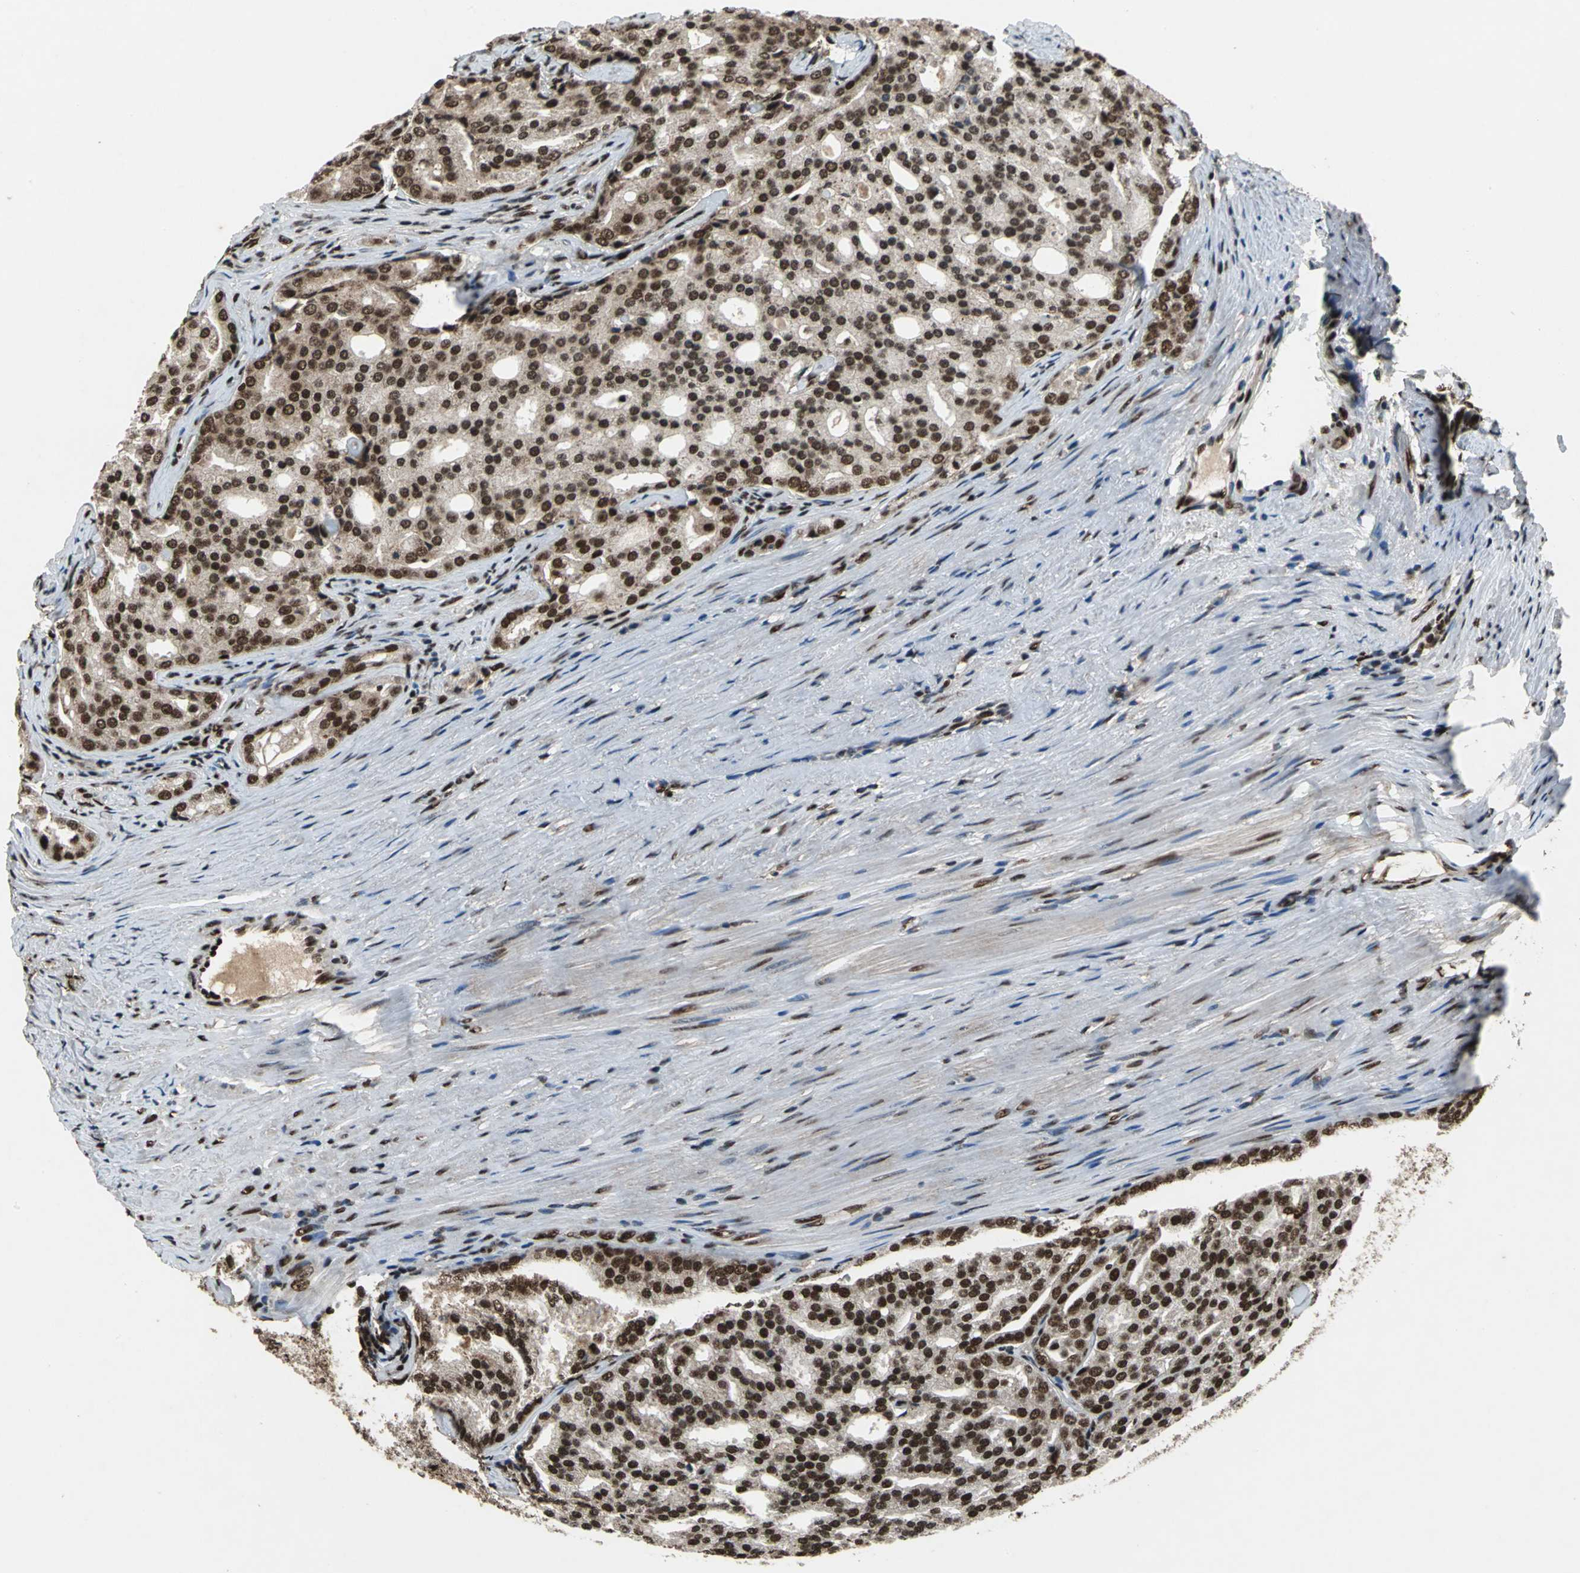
{"staining": {"intensity": "strong", "quantity": ">75%", "location": "cytoplasmic/membranous,nuclear"}, "tissue": "prostate cancer", "cell_type": "Tumor cells", "image_type": "cancer", "snomed": [{"axis": "morphology", "description": "Adenocarcinoma, High grade"}, {"axis": "topography", "description": "Prostate"}], "caption": "A micrograph showing strong cytoplasmic/membranous and nuclear expression in about >75% of tumor cells in high-grade adenocarcinoma (prostate), as visualized by brown immunohistochemical staining.", "gene": "MTA2", "patient": {"sex": "male", "age": 64}}